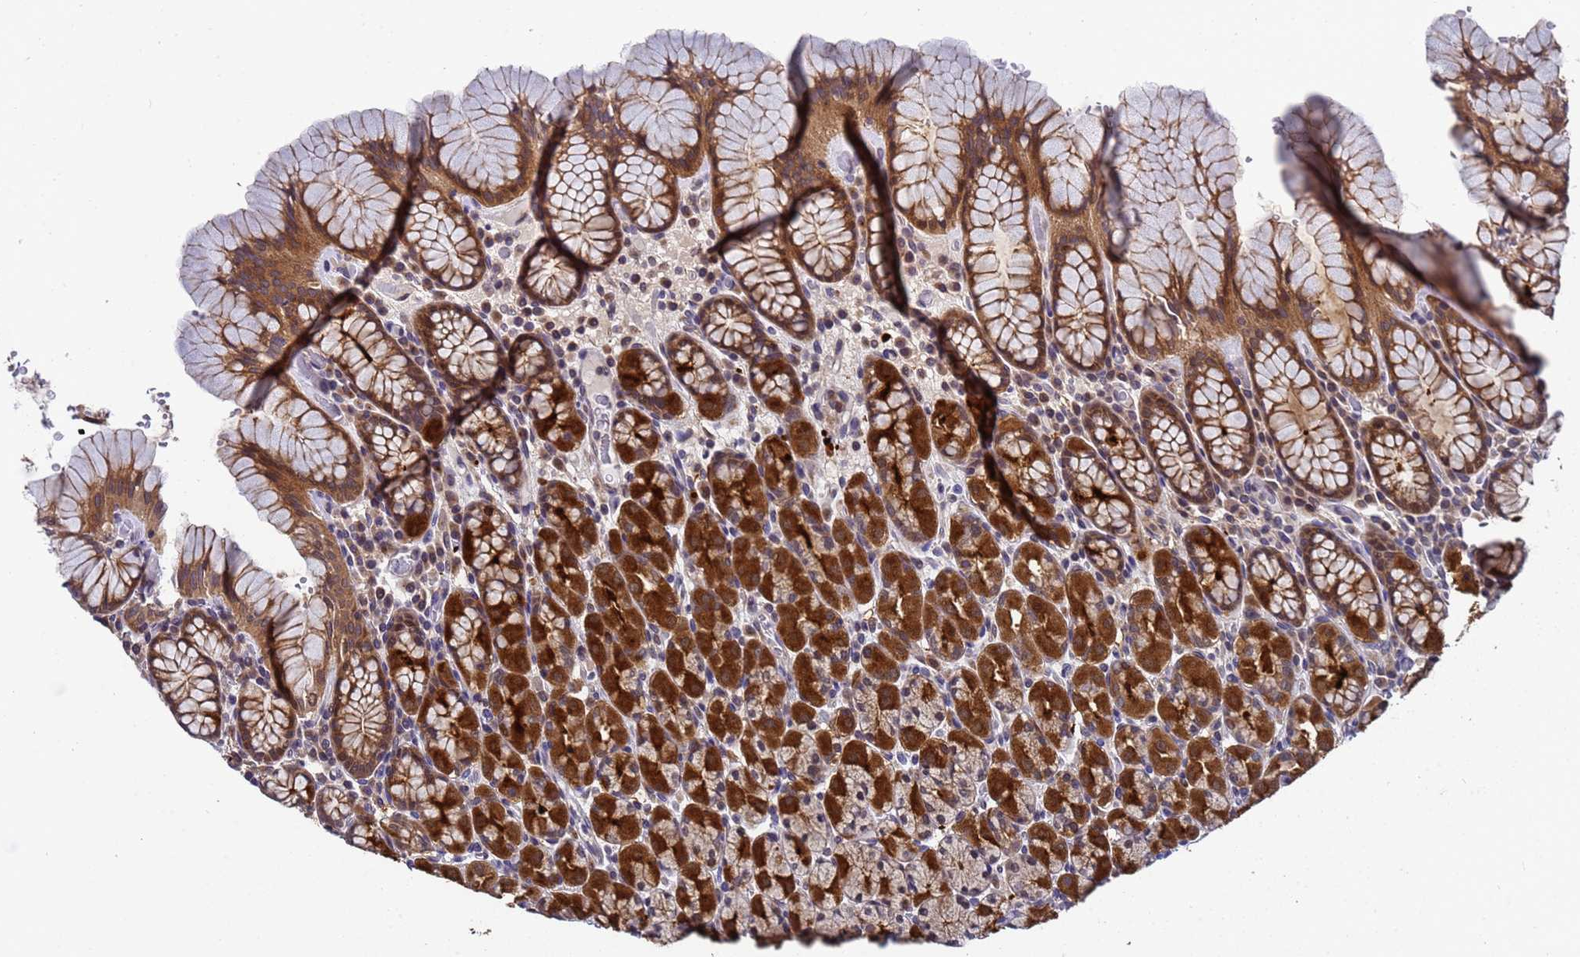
{"staining": {"intensity": "strong", "quantity": ">75%", "location": "cytoplasmic/membranous"}, "tissue": "stomach", "cell_type": "Glandular cells", "image_type": "normal", "snomed": [{"axis": "morphology", "description": "Normal tissue, NOS"}, {"axis": "topography", "description": "Stomach, upper"}, {"axis": "topography", "description": "Stomach"}], "caption": "Immunohistochemistry (IHC) of normal human stomach displays high levels of strong cytoplasmic/membranous staining in approximately >75% of glandular cells.", "gene": "ANAPC13", "patient": {"sex": "male", "age": 62}}